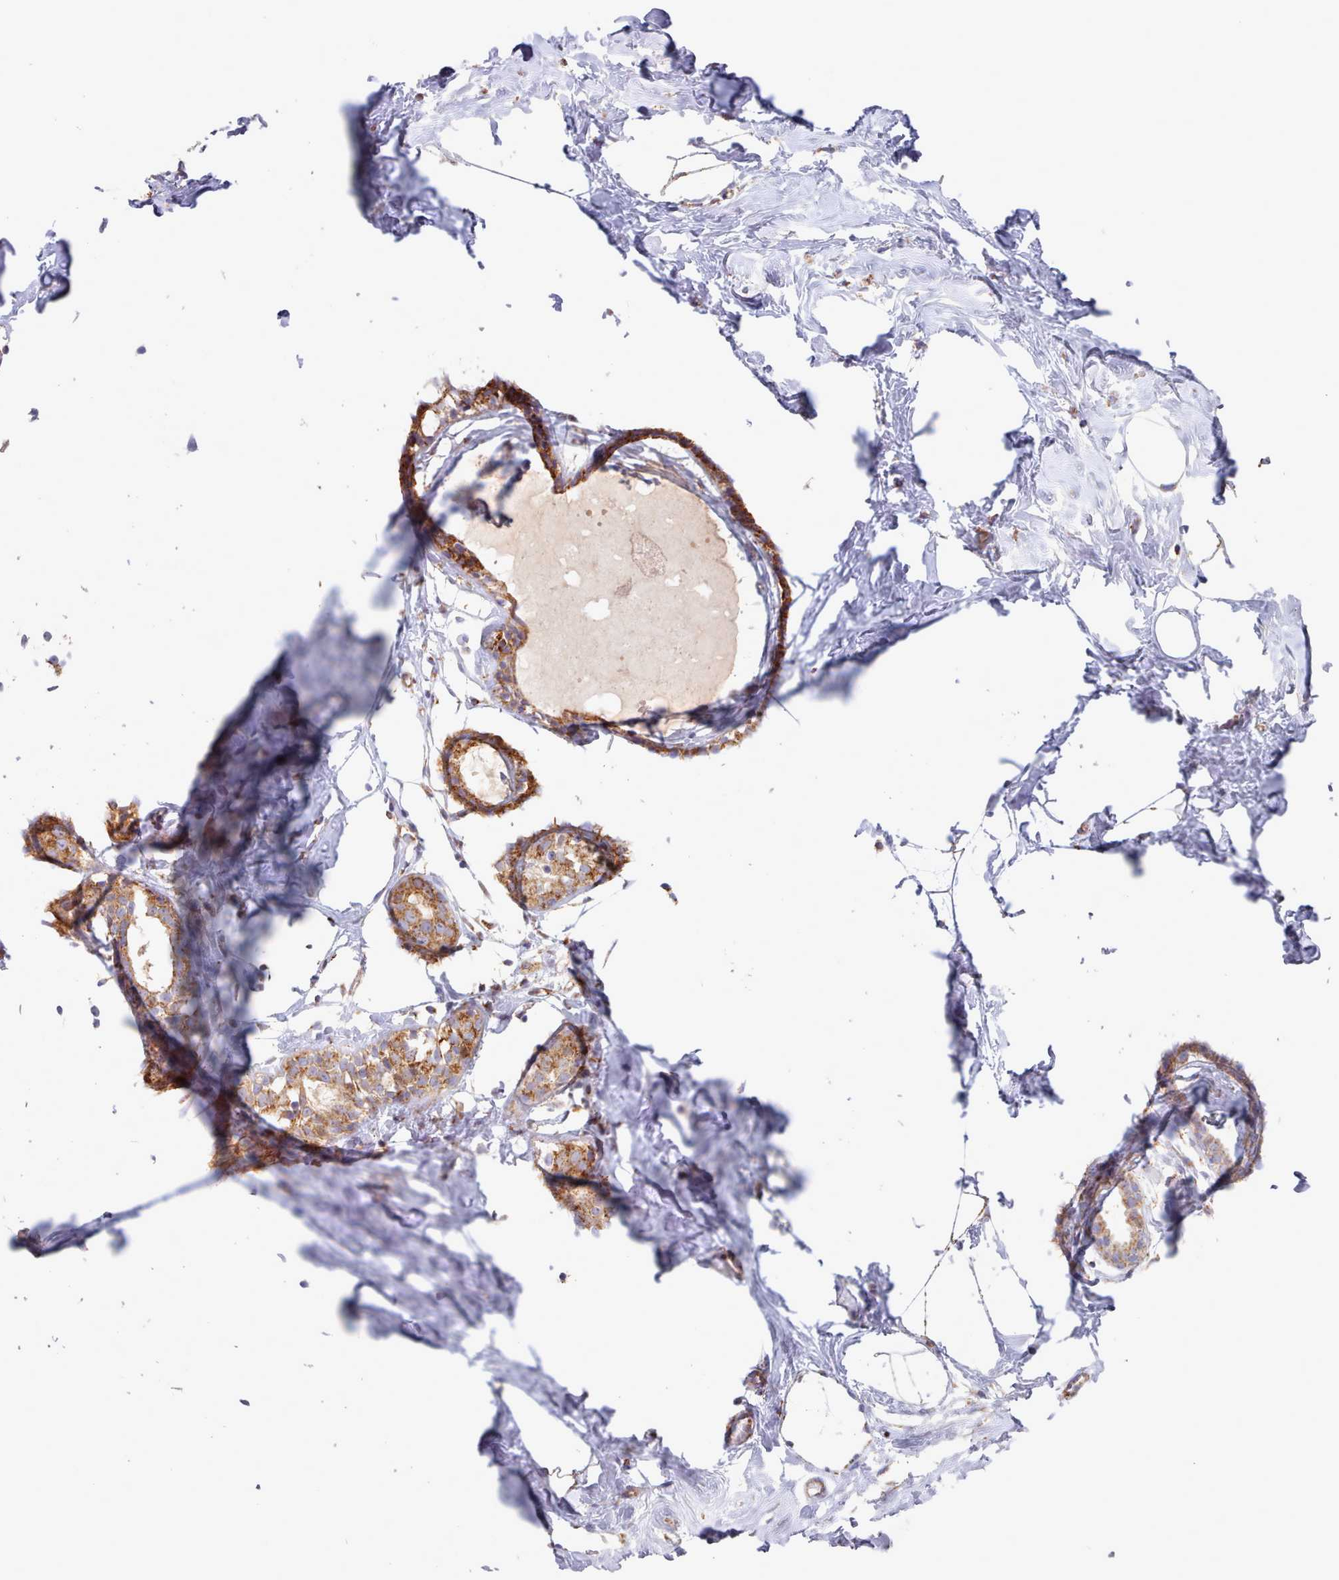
{"staining": {"intensity": "moderate", "quantity": "<25%", "location": "cytoplasmic/membranous"}, "tissue": "breast", "cell_type": "Adipocytes", "image_type": "normal", "snomed": [{"axis": "morphology", "description": "Normal tissue, NOS"}, {"axis": "morphology", "description": "Adenoma, NOS"}, {"axis": "topography", "description": "Breast"}], "caption": "DAB immunohistochemical staining of unremarkable human breast exhibits moderate cytoplasmic/membranous protein staining in about <25% of adipocytes.", "gene": "HSDL2", "patient": {"sex": "female", "age": 23}}